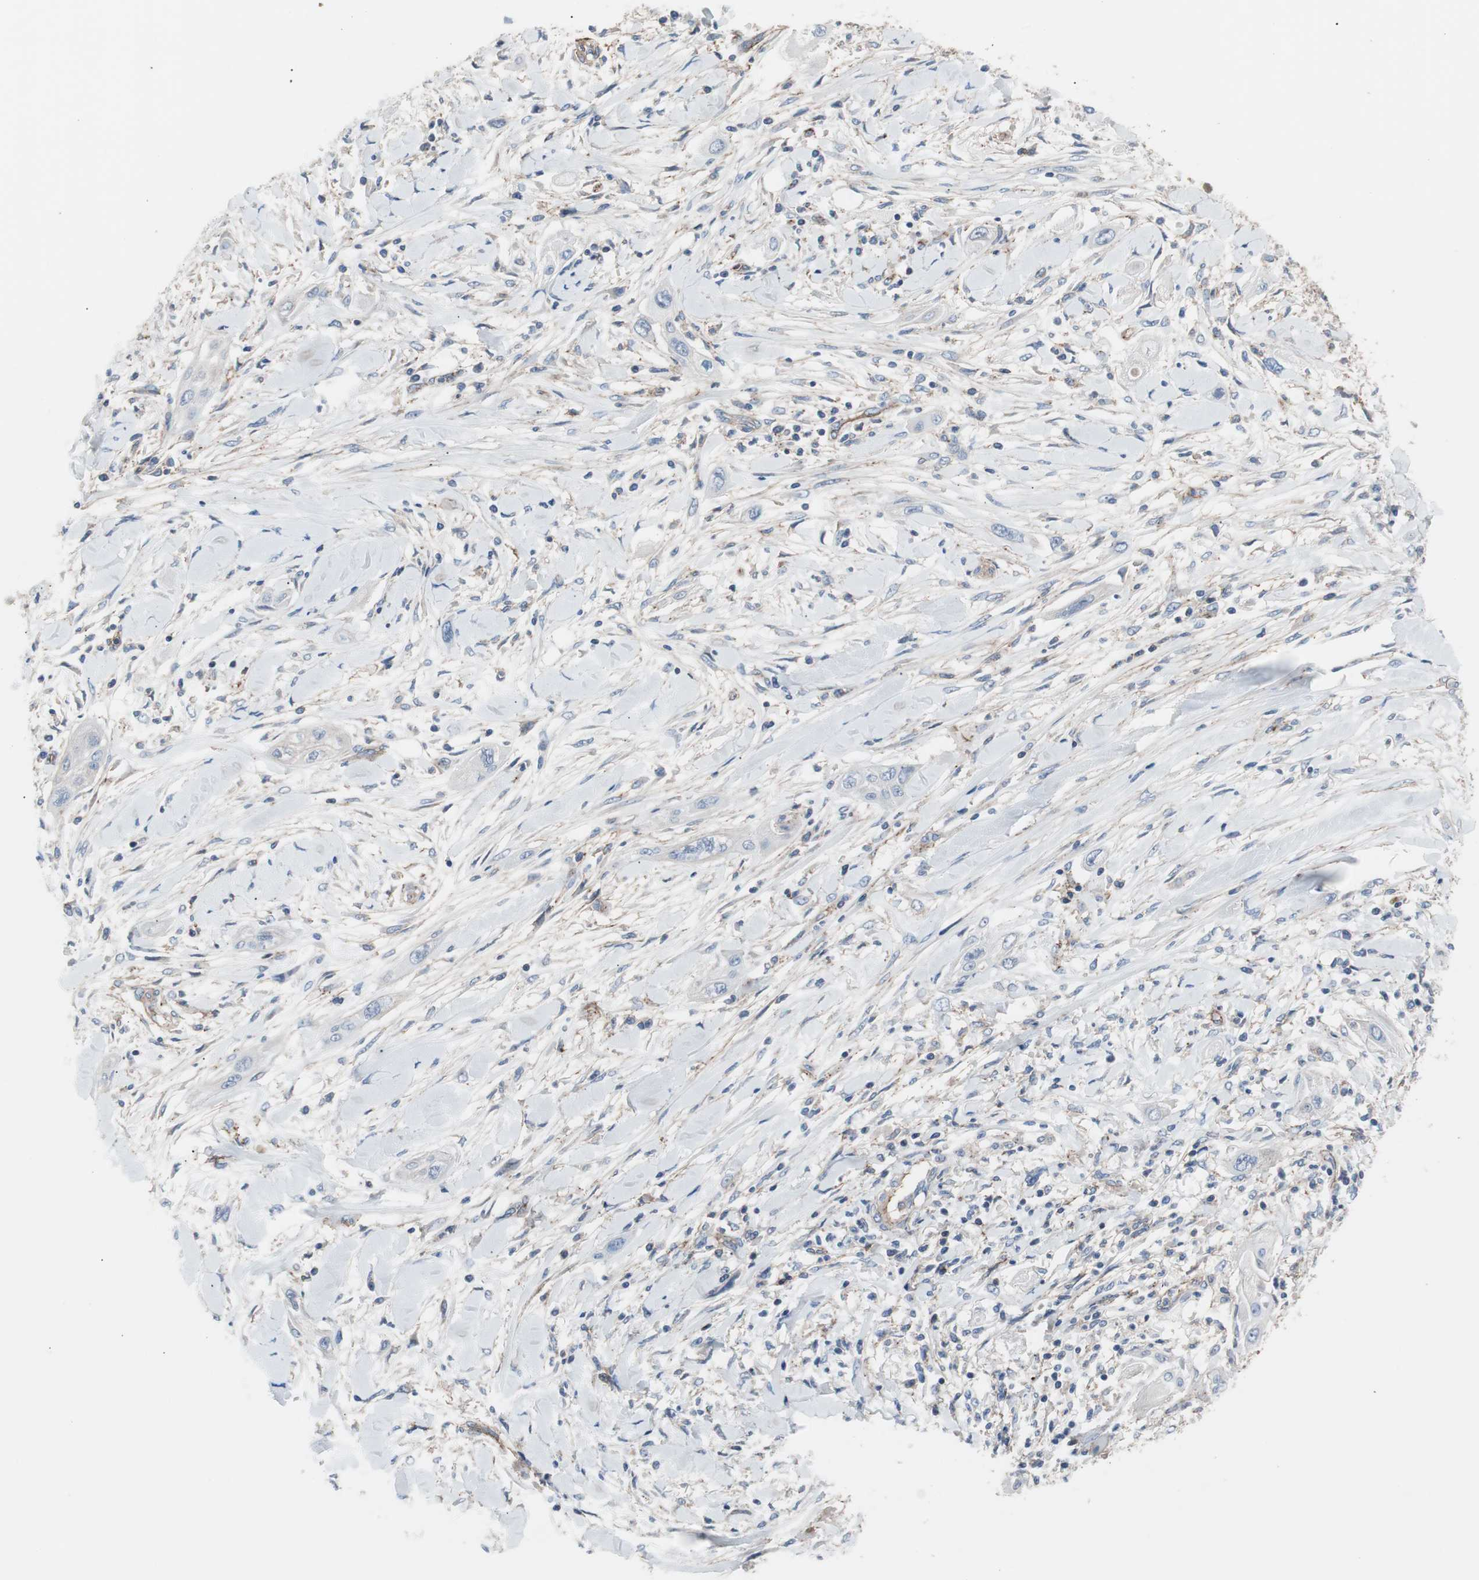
{"staining": {"intensity": "negative", "quantity": "none", "location": "none"}, "tissue": "lung cancer", "cell_type": "Tumor cells", "image_type": "cancer", "snomed": [{"axis": "morphology", "description": "Squamous cell carcinoma, NOS"}, {"axis": "topography", "description": "Lung"}], "caption": "Lung cancer was stained to show a protein in brown. There is no significant staining in tumor cells.", "gene": "CD81", "patient": {"sex": "female", "age": 47}}